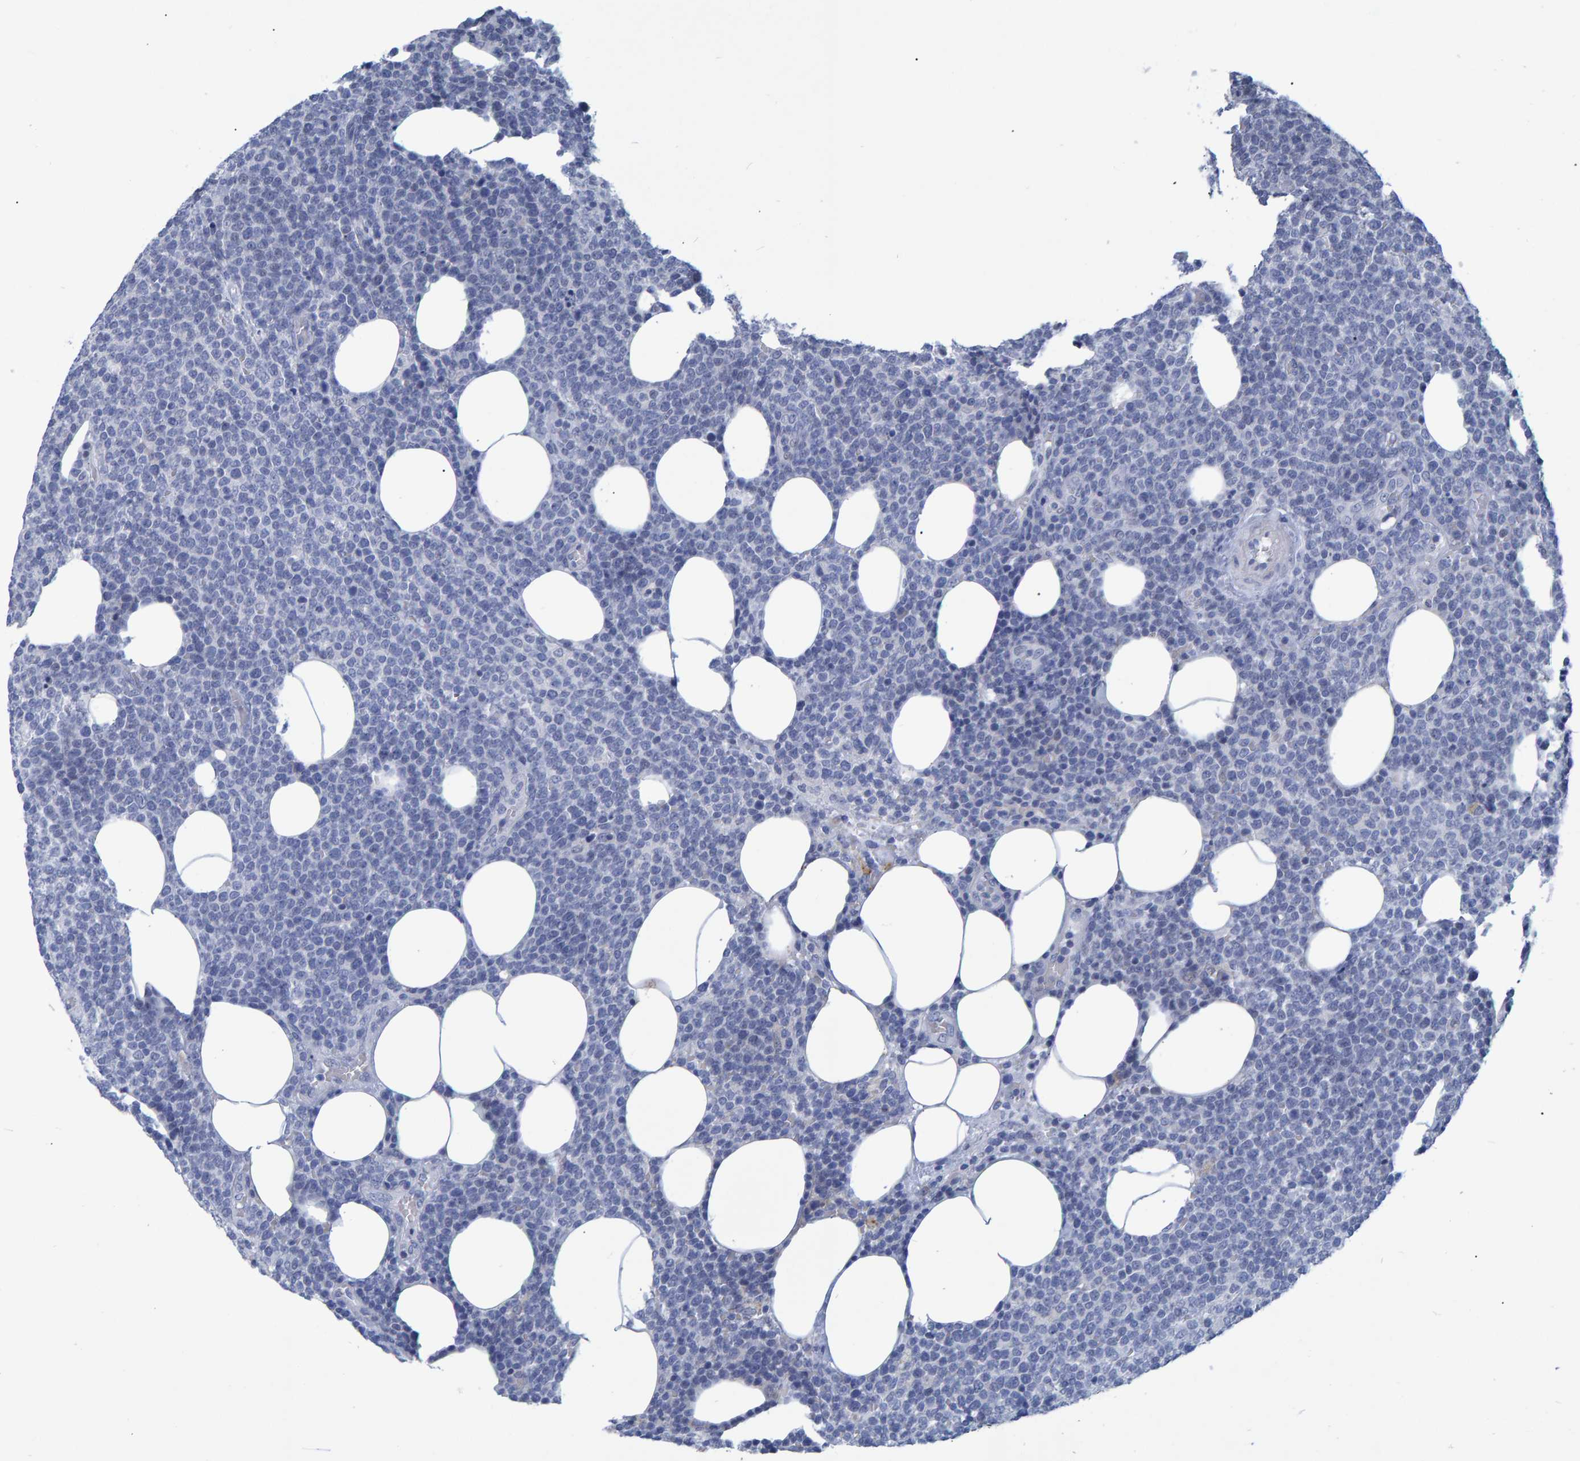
{"staining": {"intensity": "negative", "quantity": "none", "location": "none"}, "tissue": "lymphoma", "cell_type": "Tumor cells", "image_type": "cancer", "snomed": [{"axis": "morphology", "description": "Malignant lymphoma, non-Hodgkin's type, High grade"}, {"axis": "topography", "description": "Lymph node"}], "caption": "The immunohistochemistry (IHC) histopathology image has no significant staining in tumor cells of lymphoma tissue. (Stains: DAB immunohistochemistry with hematoxylin counter stain, Microscopy: brightfield microscopy at high magnification).", "gene": "PROCA1", "patient": {"sex": "male", "age": 61}}